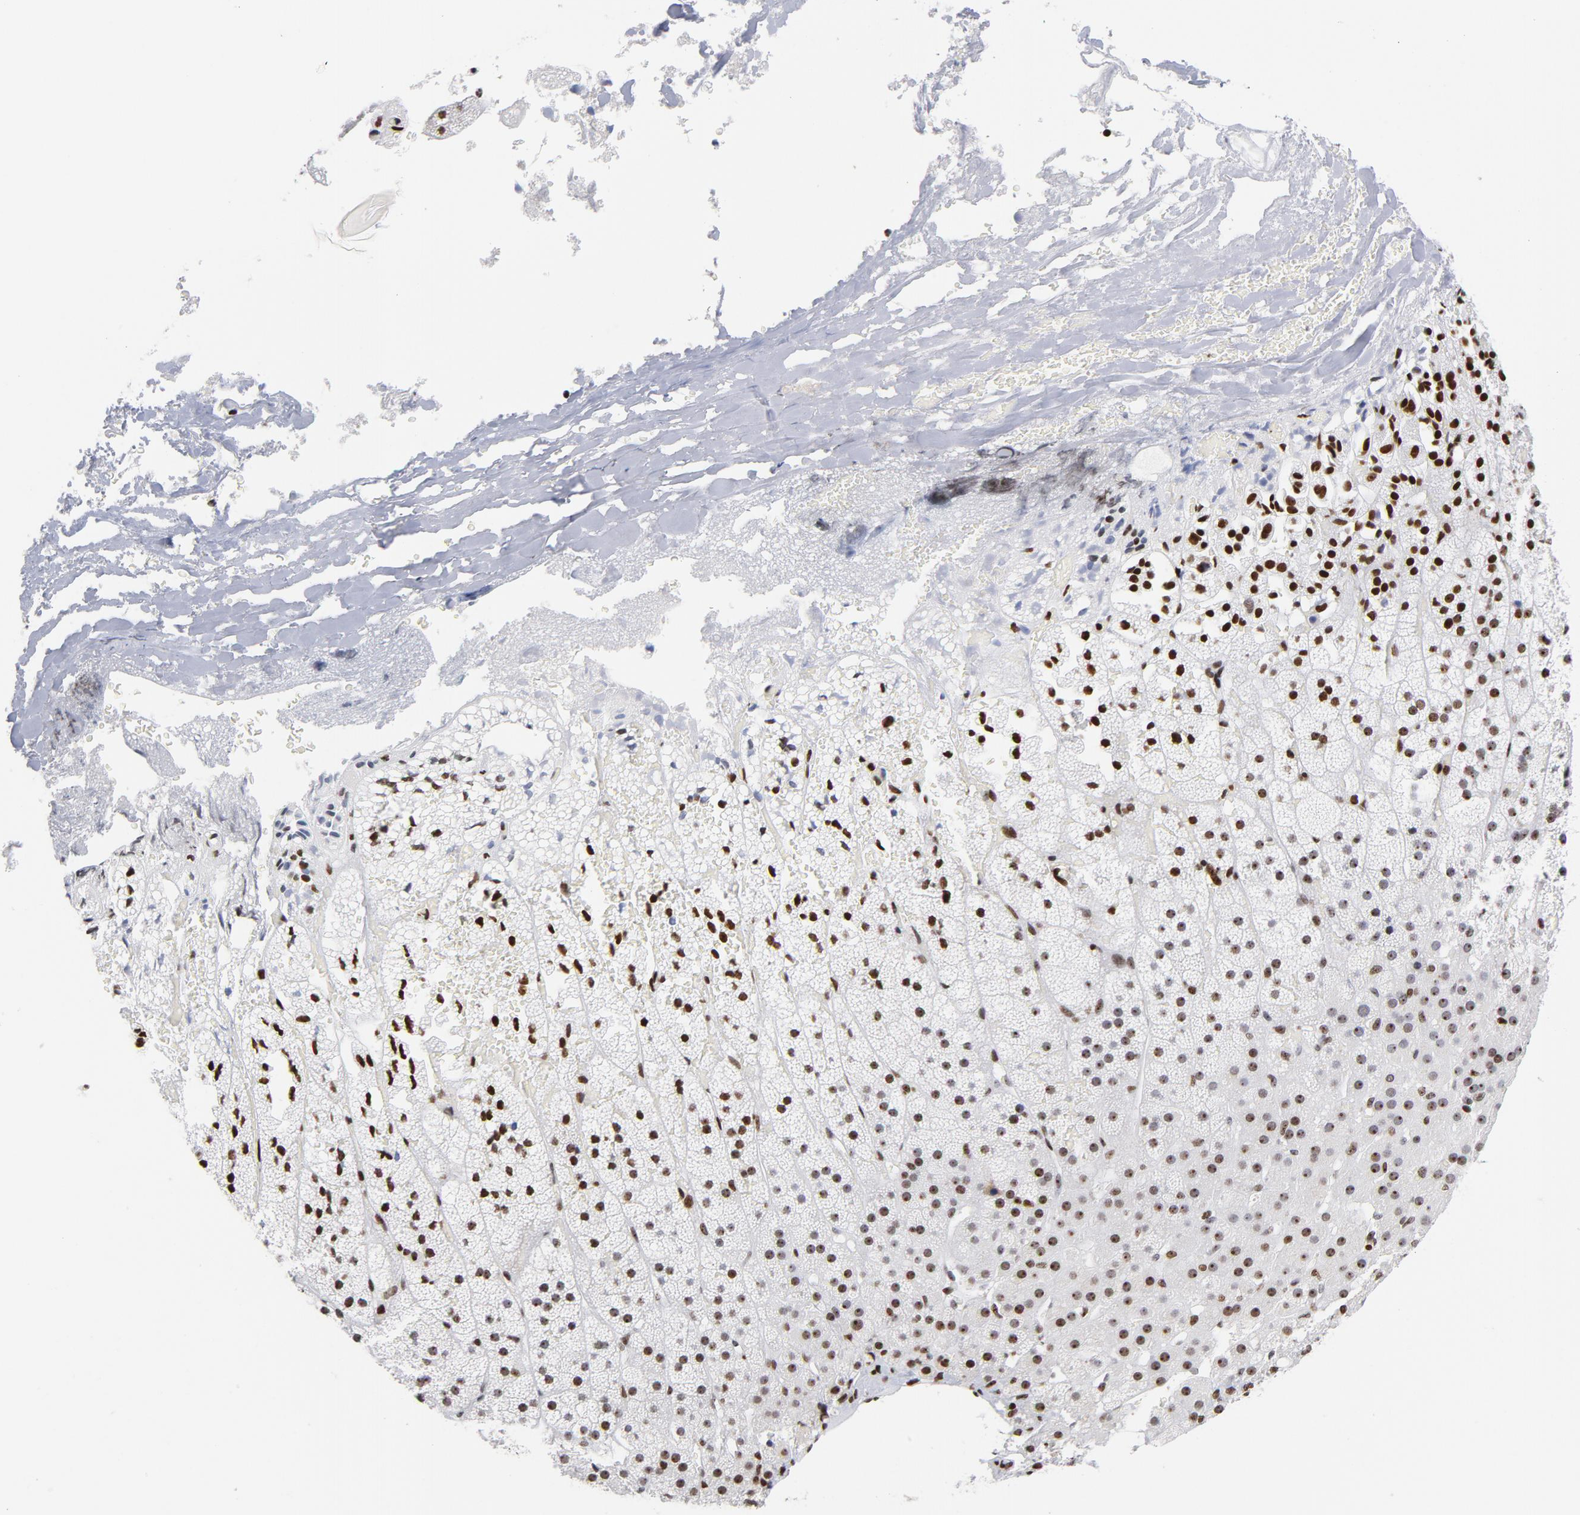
{"staining": {"intensity": "strong", "quantity": ">75%", "location": "nuclear"}, "tissue": "adrenal gland", "cell_type": "Glandular cells", "image_type": "normal", "snomed": [{"axis": "morphology", "description": "Normal tissue, NOS"}, {"axis": "topography", "description": "Adrenal gland"}], "caption": "High-power microscopy captured an IHC image of normal adrenal gland, revealing strong nuclear positivity in about >75% of glandular cells.", "gene": "TOP2B", "patient": {"sex": "male", "age": 35}}